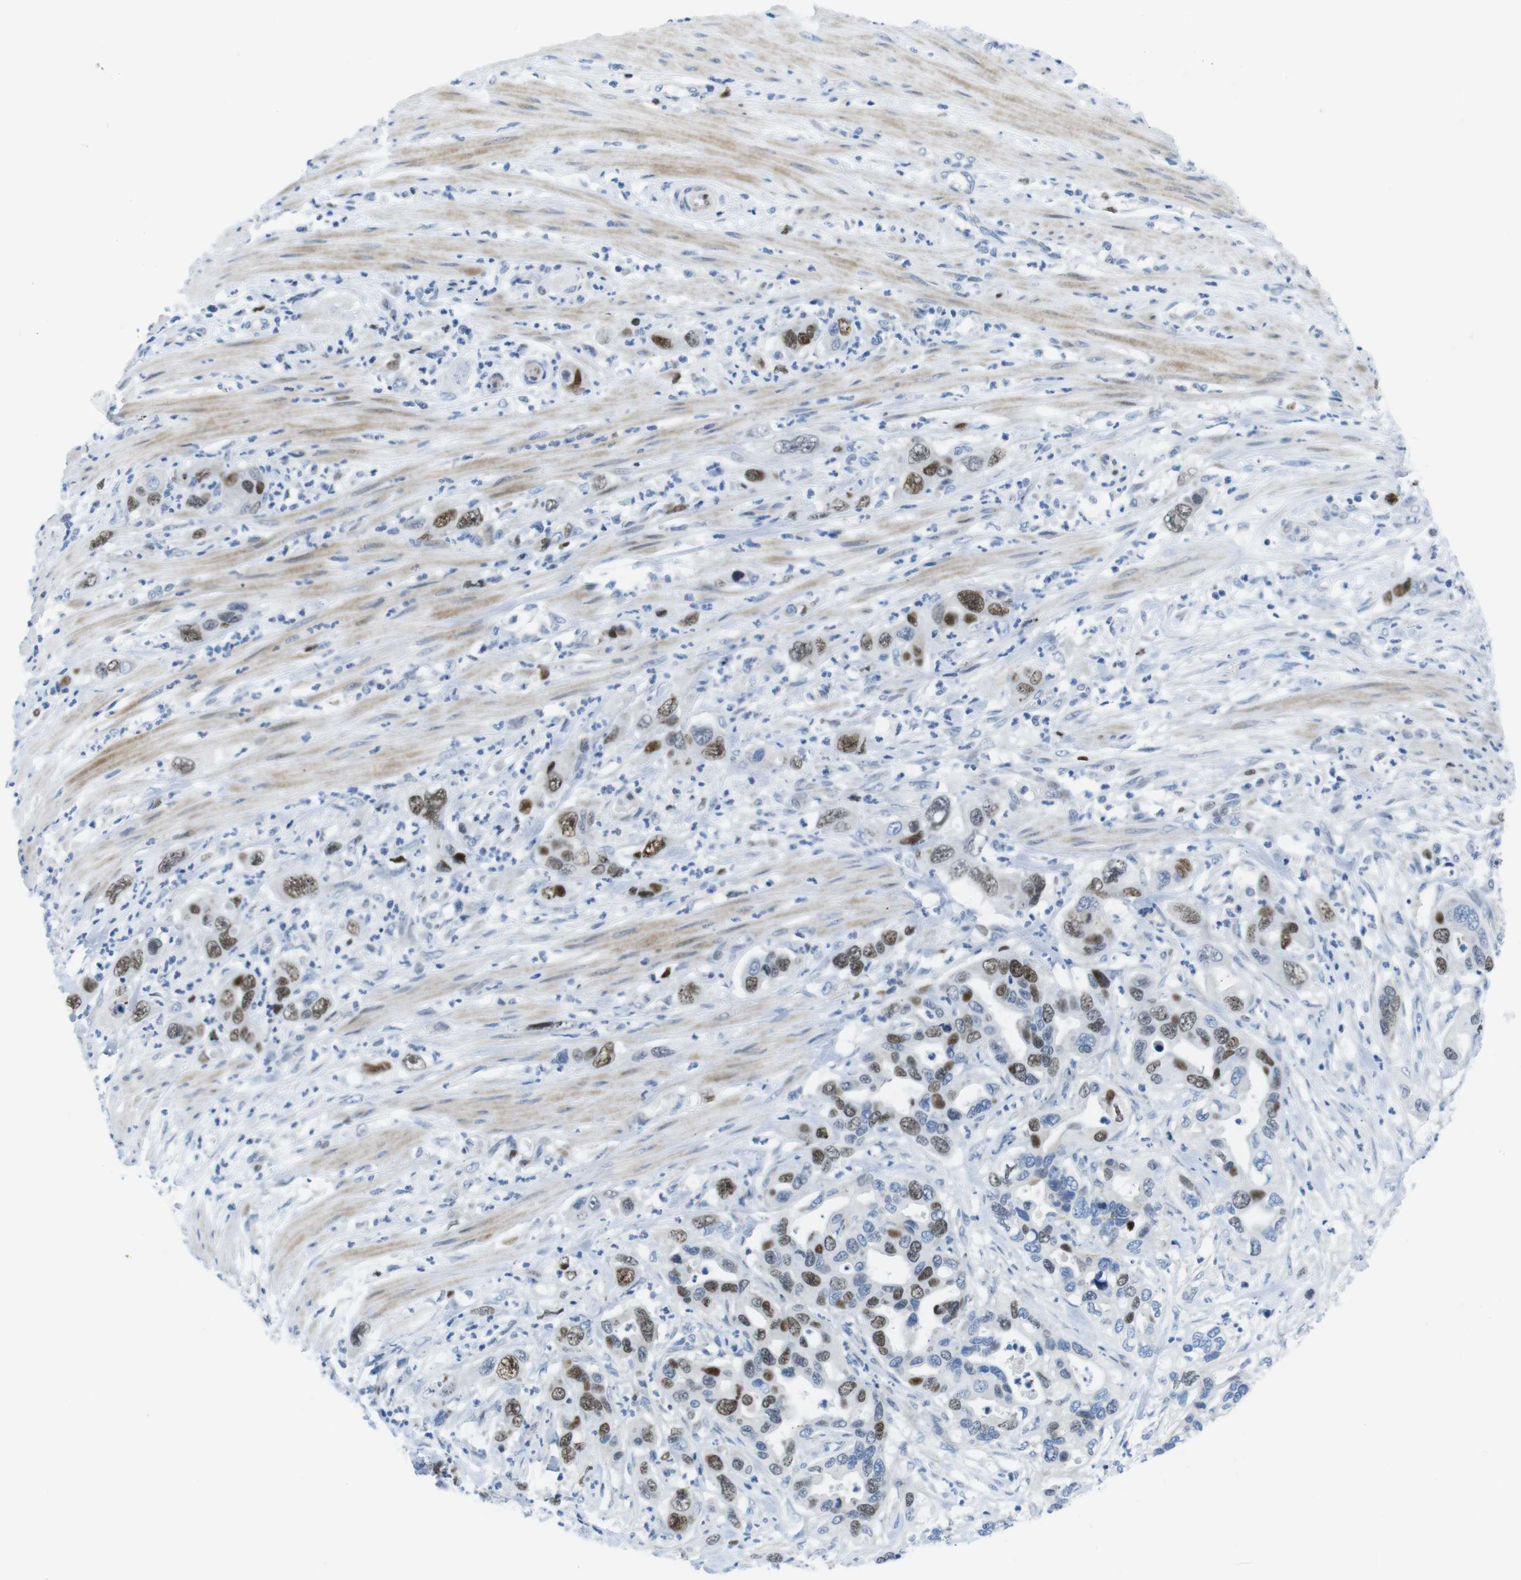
{"staining": {"intensity": "strong", "quantity": "25%-75%", "location": "nuclear"}, "tissue": "pancreatic cancer", "cell_type": "Tumor cells", "image_type": "cancer", "snomed": [{"axis": "morphology", "description": "Adenocarcinoma, NOS"}, {"axis": "topography", "description": "Pancreas"}], "caption": "A high amount of strong nuclear expression is appreciated in about 25%-75% of tumor cells in pancreatic cancer tissue.", "gene": "CHAF1A", "patient": {"sex": "female", "age": 71}}